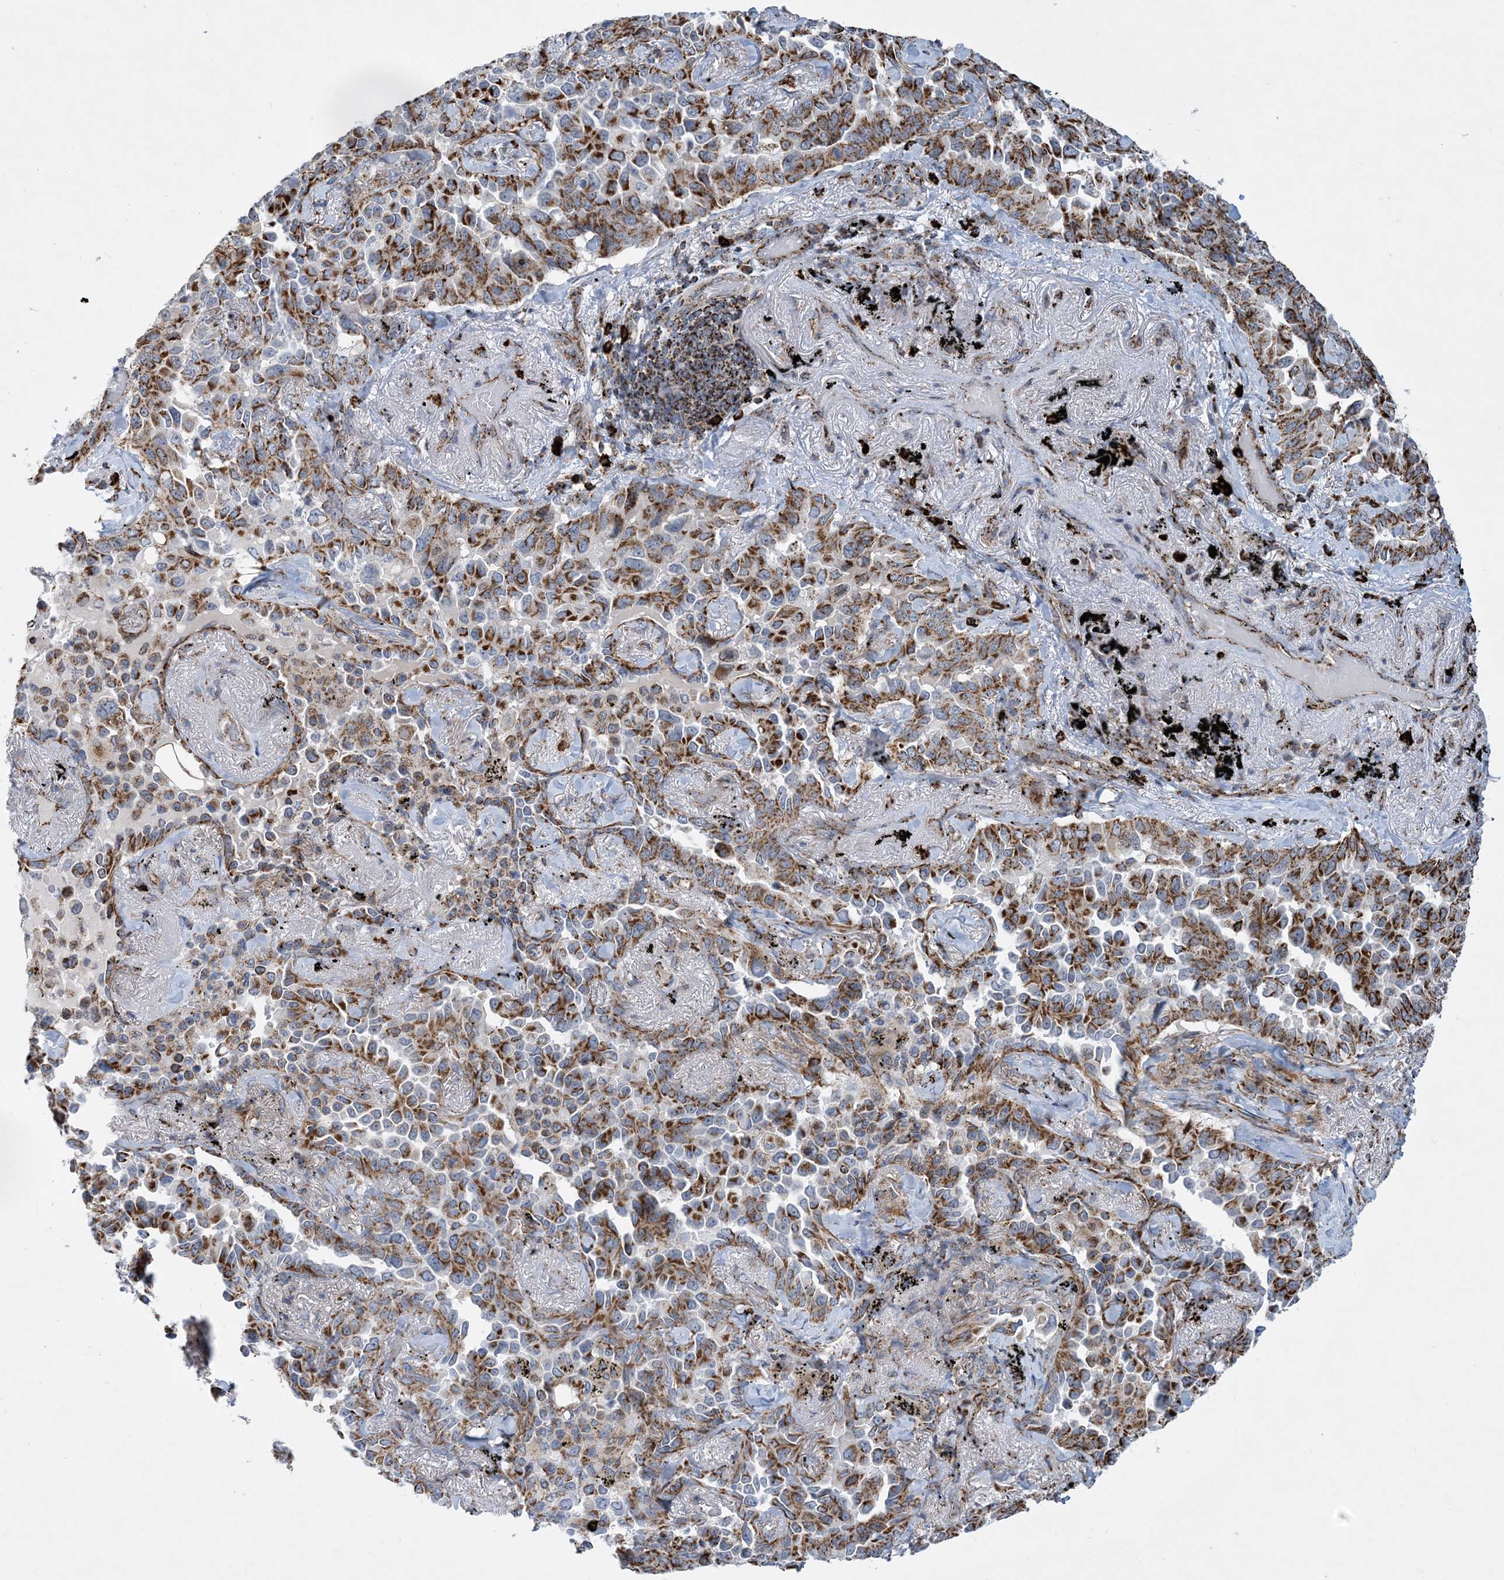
{"staining": {"intensity": "moderate", "quantity": ">75%", "location": "cytoplasmic/membranous"}, "tissue": "lung cancer", "cell_type": "Tumor cells", "image_type": "cancer", "snomed": [{"axis": "morphology", "description": "Adenocarcinoma, NOS"}, {"axis": "topography", "description": "Lung"}], "caption": "This micrograph demonstrates adenocarcinoma (lung) stained with immunohistochemistry to label a protein in brown. The cytoplasmic/membranous of tumor cells show moderate positivity for the protein. Nuclei are counter-stained blue.", "gene": "PCDHGA1", "patient": {"sex": "female", "age": 67}}